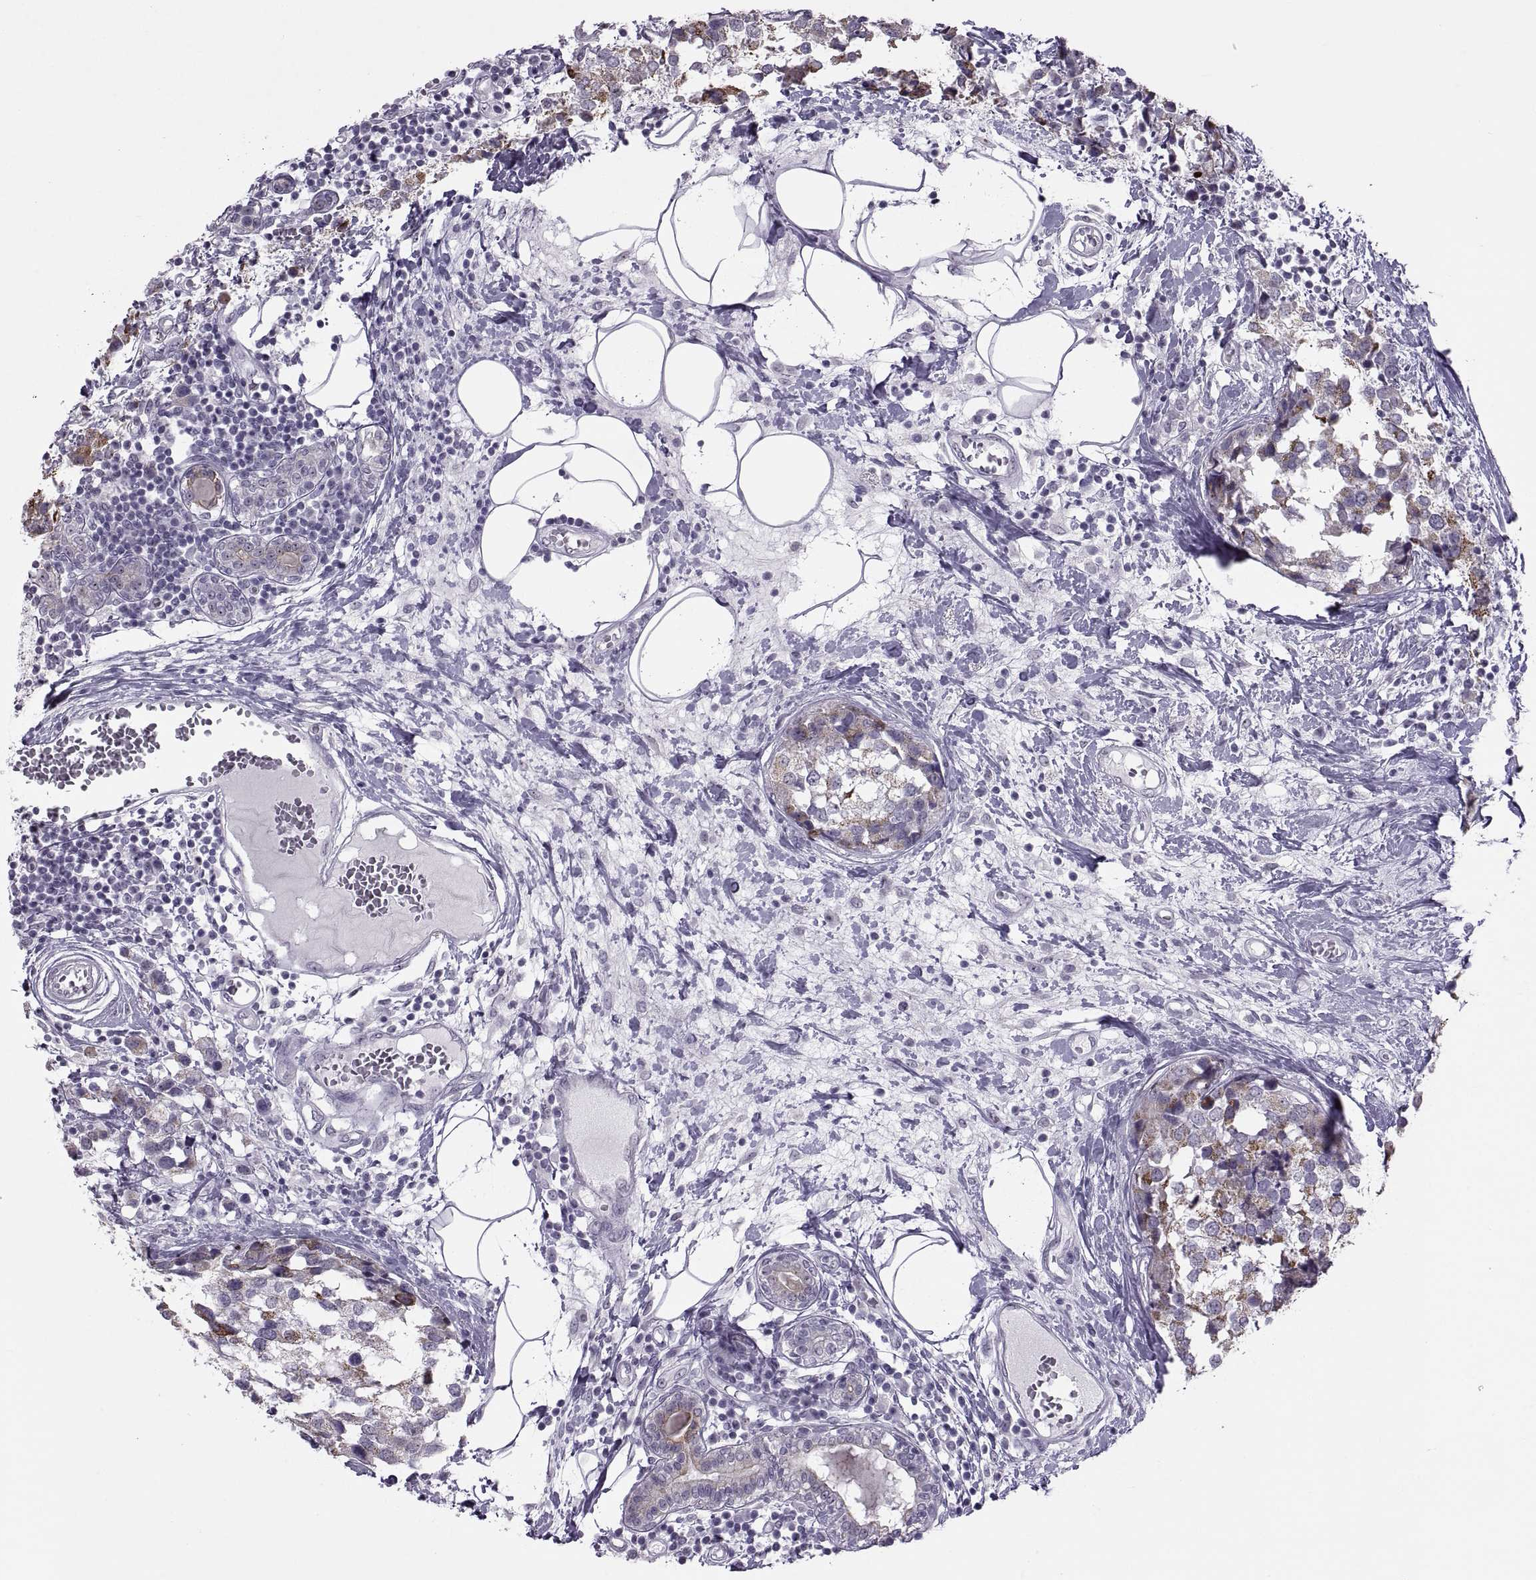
{"staining": {"intensity": "moderate", "quantity": "25%-75%", "location": "cytoplasmic/membranous"}, "tissue": "breast cancer", "cell_type": "Tumor cells", "image_type": "cancer", "snomed": [{"axis": "morphology", "description": "Lobular carcinoma"}, {"axis": "topography", "description": "Breast"}], "caption": "Immunohistochemical staining of human breast cancer shows medium levels of moderate cytoplasmic/membranous expression in about 25%-75% of tumor cells. (Brightfield microscopy of DAB IHC at high magnification).", "gene": "ASIC2", "patient": {"sex": "female", "age": 59}}